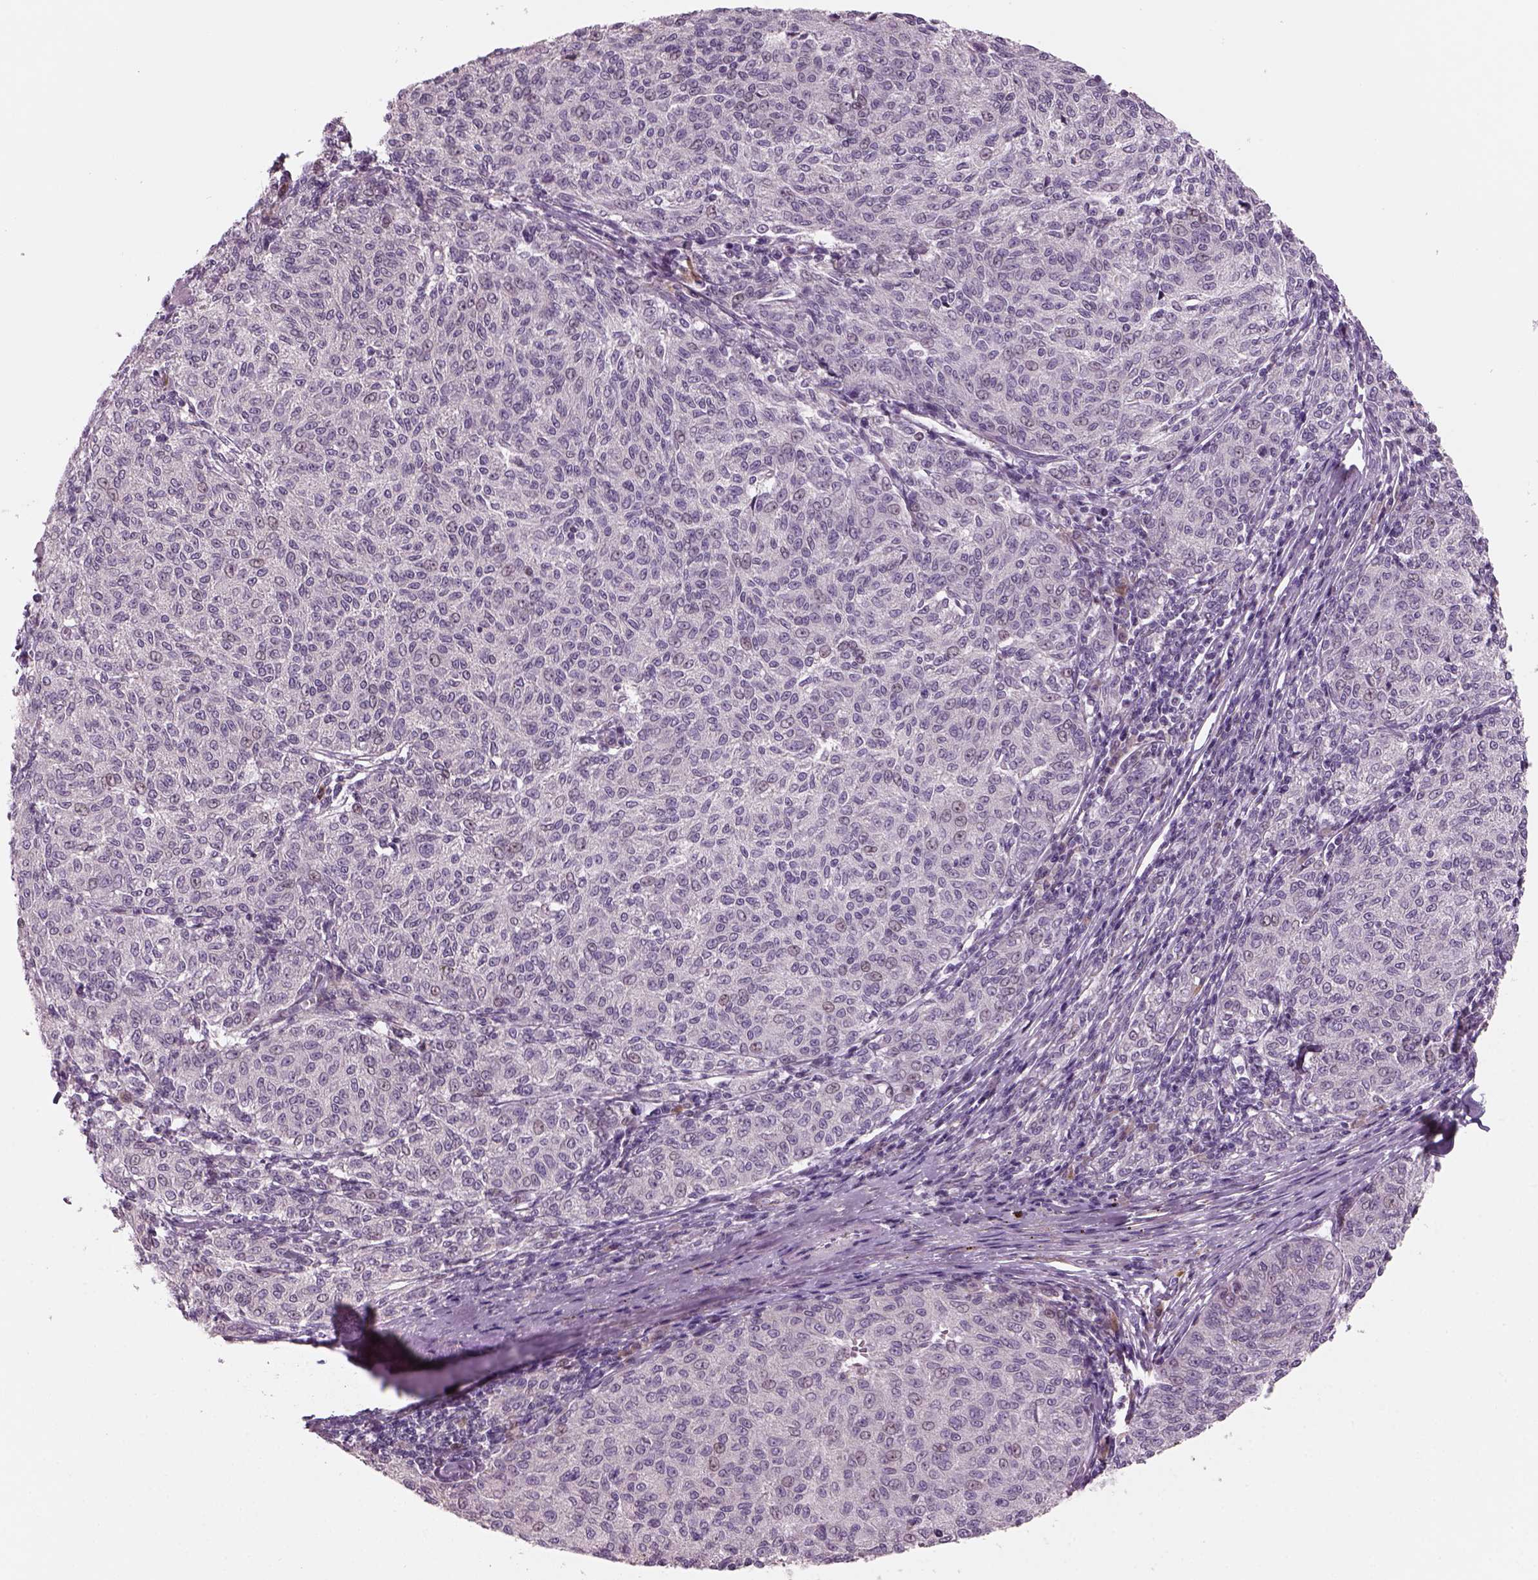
{"staining": {"intensity": "negative", "quantity": "none", "location": "none"}, "tissue": "melanoma", "cell_type": "Tumor cells", "image_type": "cancer", "snomed": [{"axis": "morphology", "description": "Malignant melanoma, NOS"}, {"axis": "topography", "description": "Skin"}], "caption": "This is an IHC histopathology image of human malignant melanoma. There is no expression in tumor cells.", "gene": "PENK", "patient": {"sex": "female", "age": 72}}